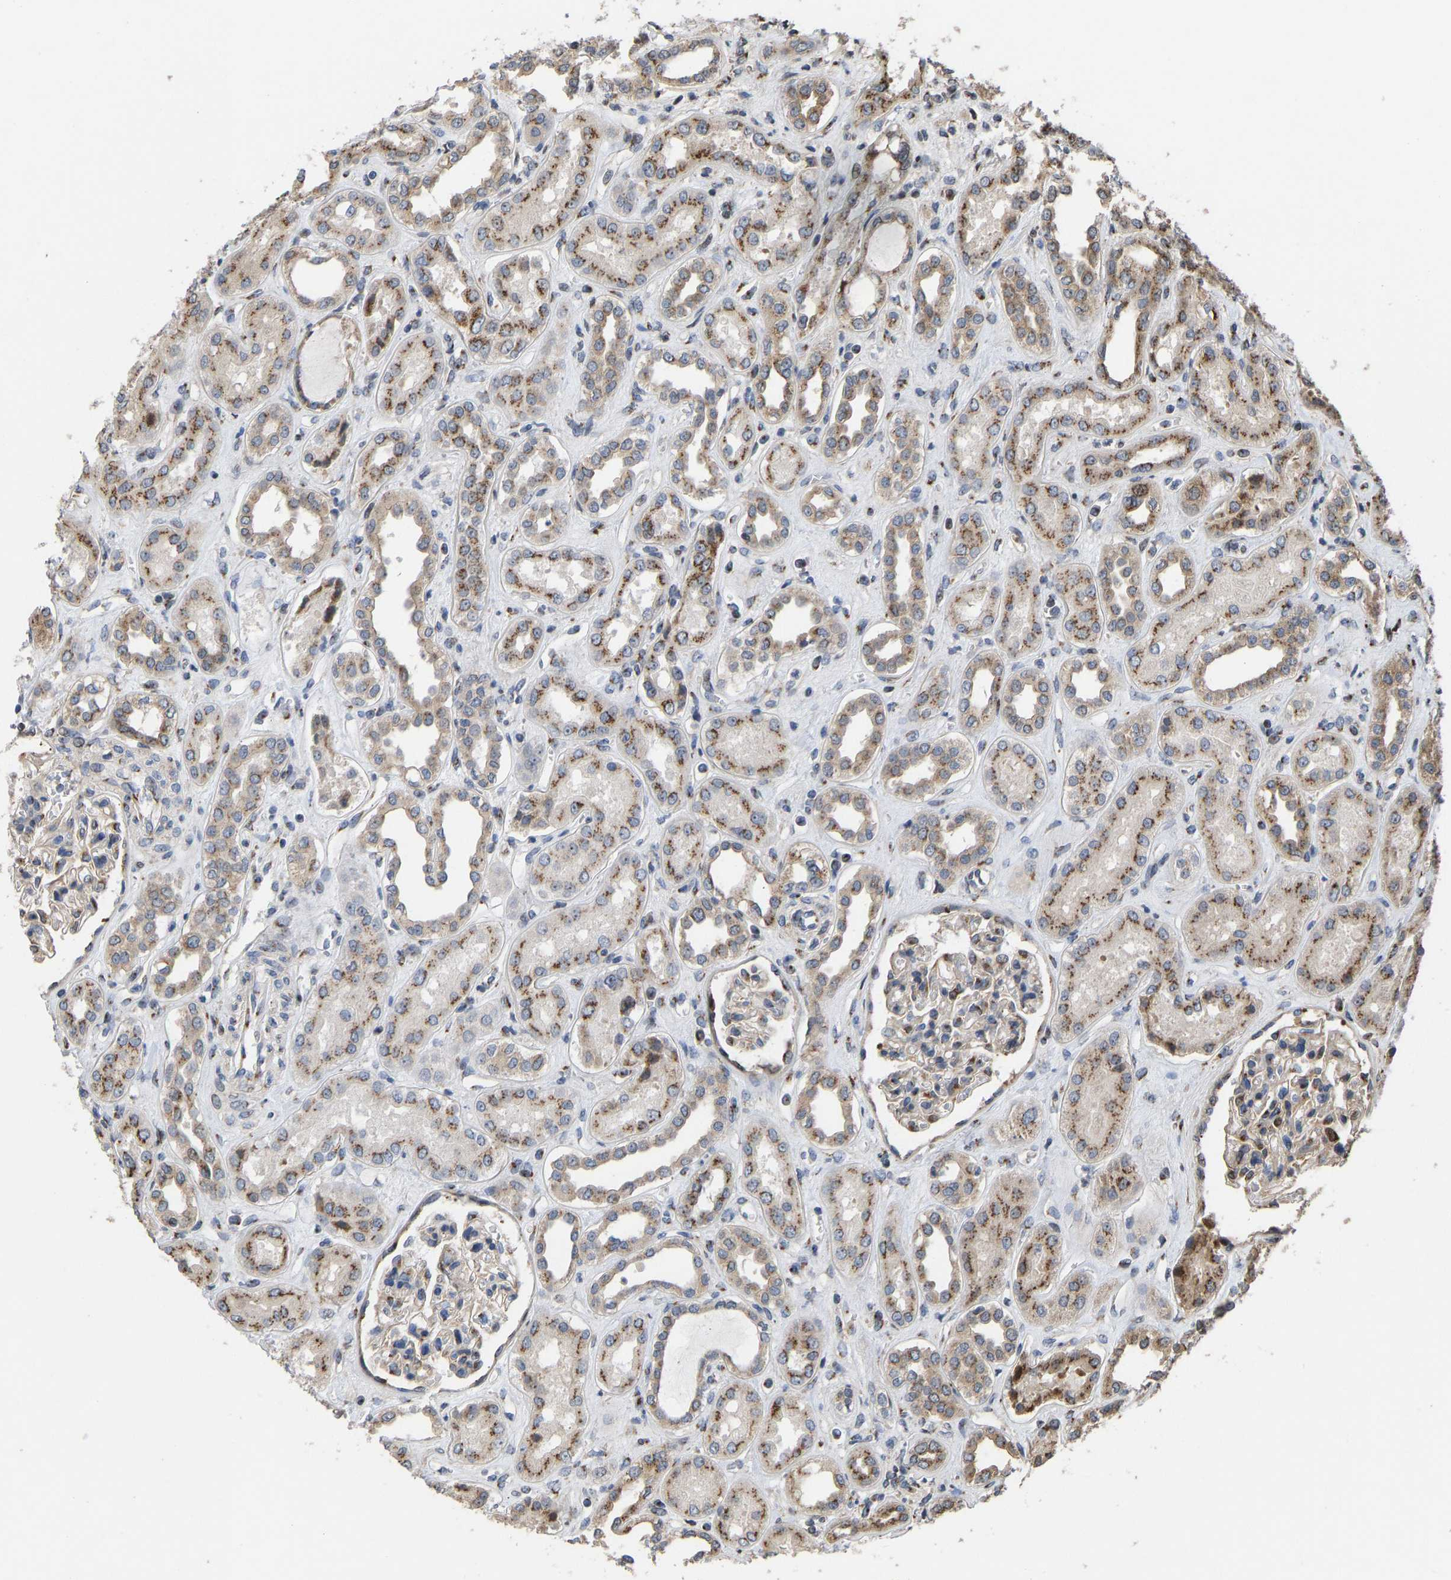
{"staining": {"intensity": "moderate", "quantity": "25%-75%", "location": "nuclear"}, "tissue": "kidney", "cell_type": "Cells in glomeruli", "image_type": "normal", "snomed": [{"axis": "morphology", "description": "Normal tissue, NOS"}, {"axis": "topography", "description": "Kidney"}], "caption": "Brown immunohistochemical staining in unremarkable kidney exhibits moderate nuclear expression in about 25%-75% of cells in glomeruli. The protein of interest is shown in brown color, while the nuclei are stained blue.", "gene": "YIPF4", "patient": {"sex": "male", "age": 59}}